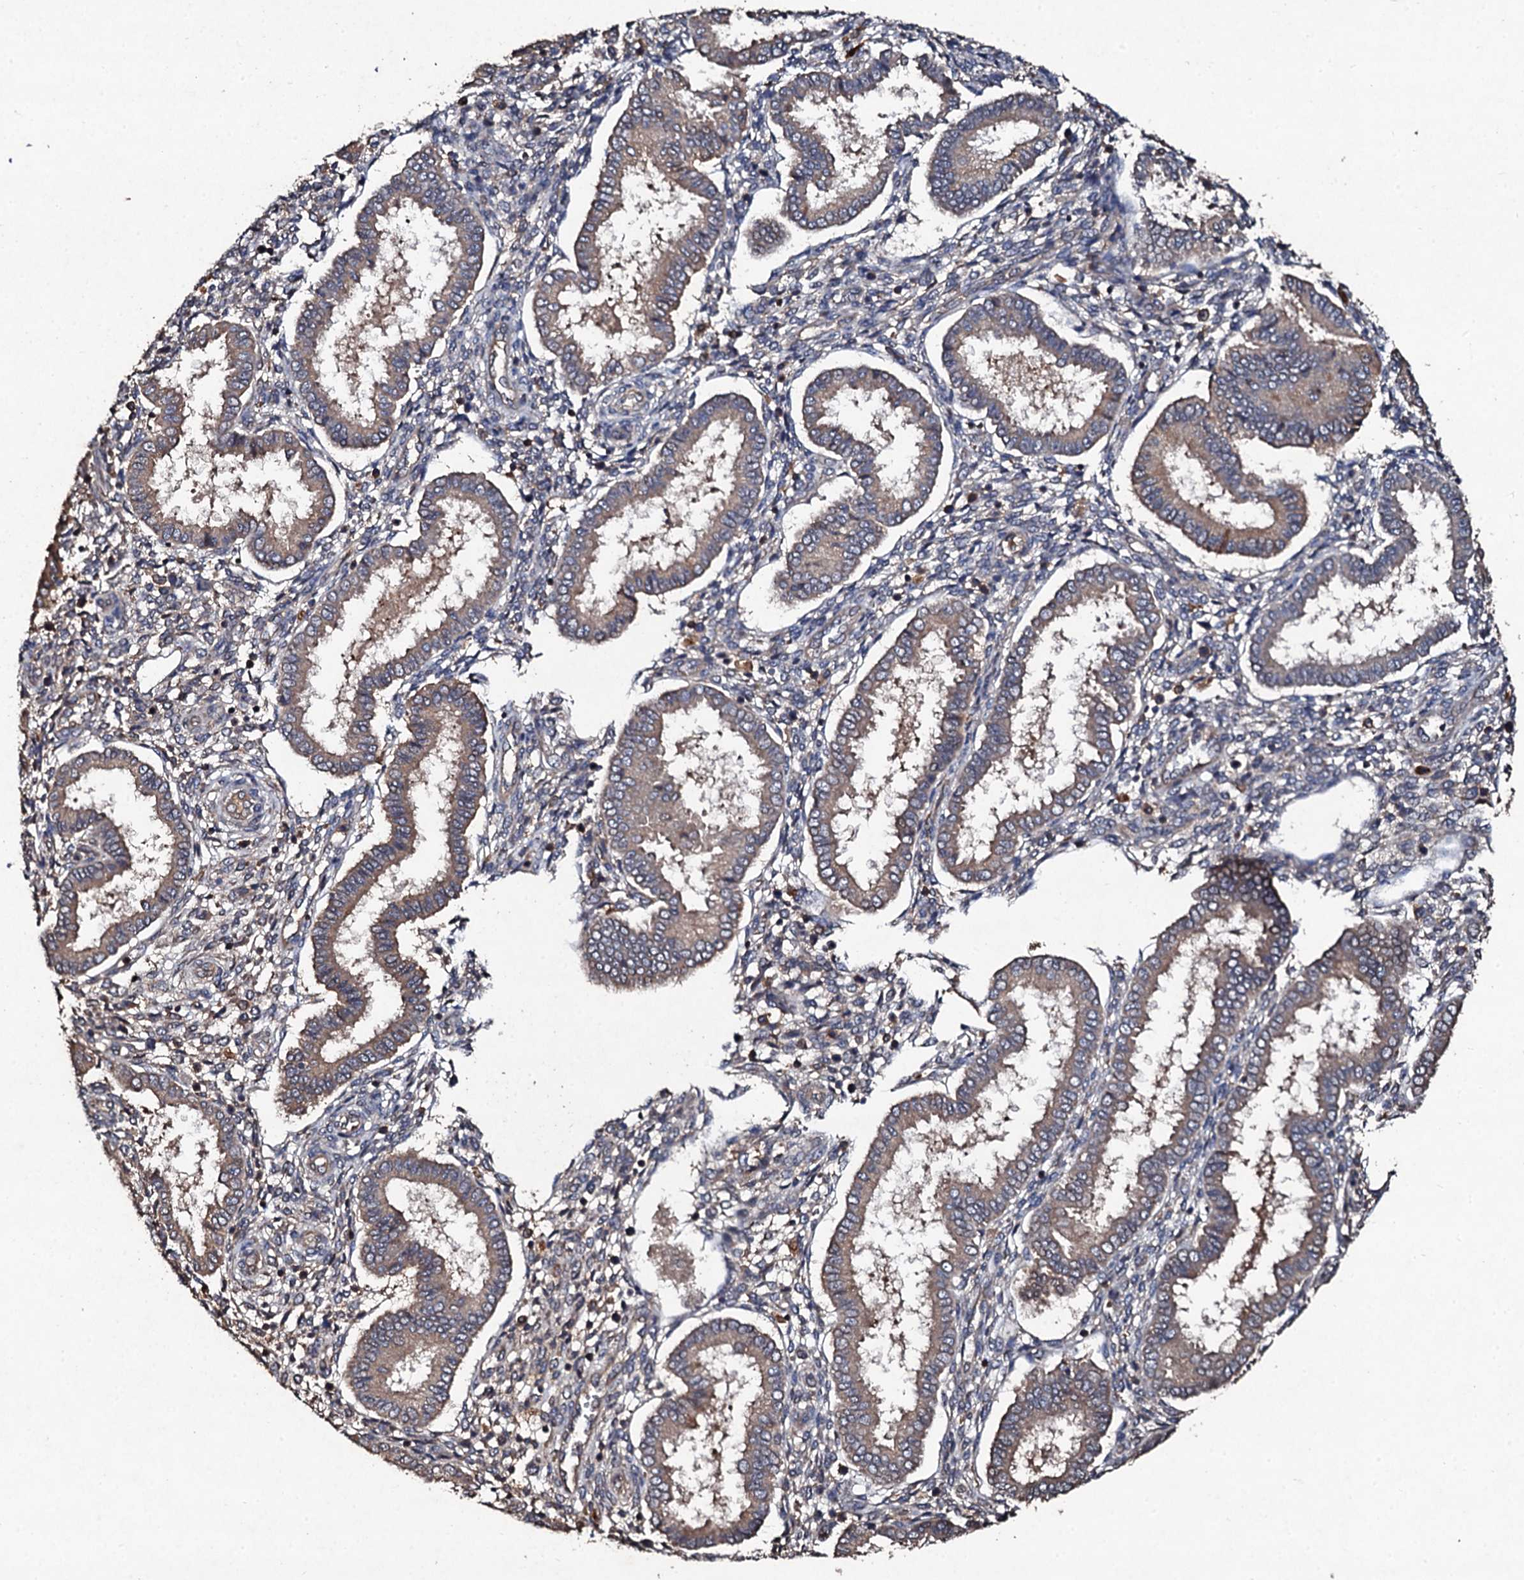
{"staining": {"intensity": "moderate", "quantity": "<25%", "location": "cytoplasmic/membranous"}, "tissue": "endometrium", "cell_type": "Cells in endometrial stroma", "image_type": "normal", "snomed": [{"axis": "morphology", "description": "Normal tissue, NOS"}, {"axis": "topography", "description": "Endometrium"}], "caption": "Cells in endometrial stroma show low levels of moderate cytoplasmic/membranous positivity in about <25% of cells in benign human endometrium. The staining is performed using DAB (3,3'-diaminobenzidine) brown chromogen to label protein expression. The nuclei are counter-stained blue using hematoxylin.", "gene": "KERA", "patient": {"sex": "female", "age": 24}}